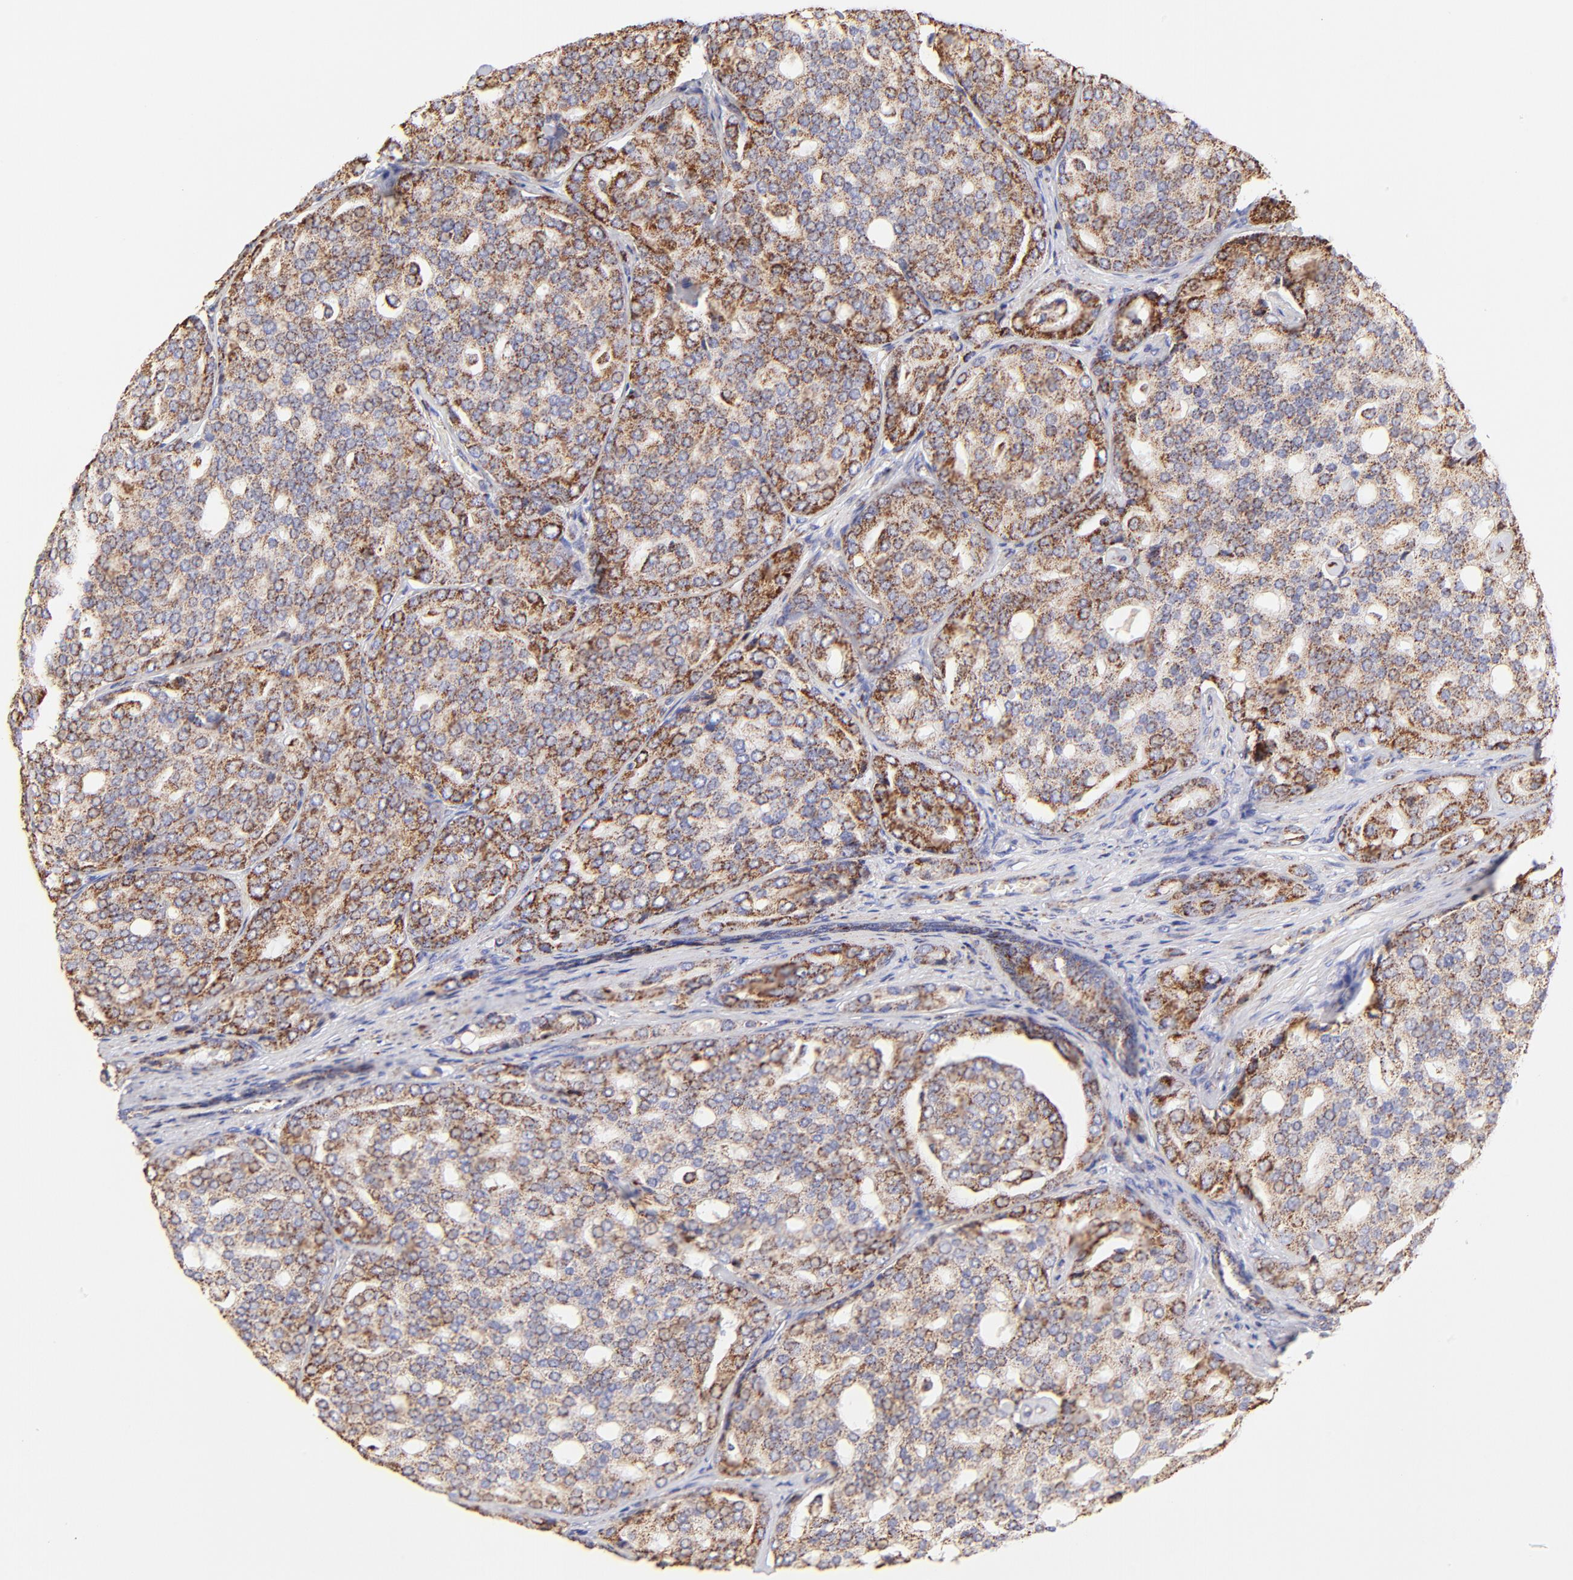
{"staining": {"intensity": "moderate", "quantity": ">75%", "location": "cytoplasmic/membranous"}, "tissue": "prostate cancer", "cell_type": "Tumor cells", "image_type": "cancer", "snomed": [{"axis": "morphology", "description": "Adenocarcinoma, High grade"}, {"axis": "topography", "description": "Prostate"}], "caption": "Prostate cancer tissue displays moderate cytoplasmic/membranous expression in approximately >75% of tumor cells", "gene": "ECH1", "patient": {"sex": "male", "age": 64}}